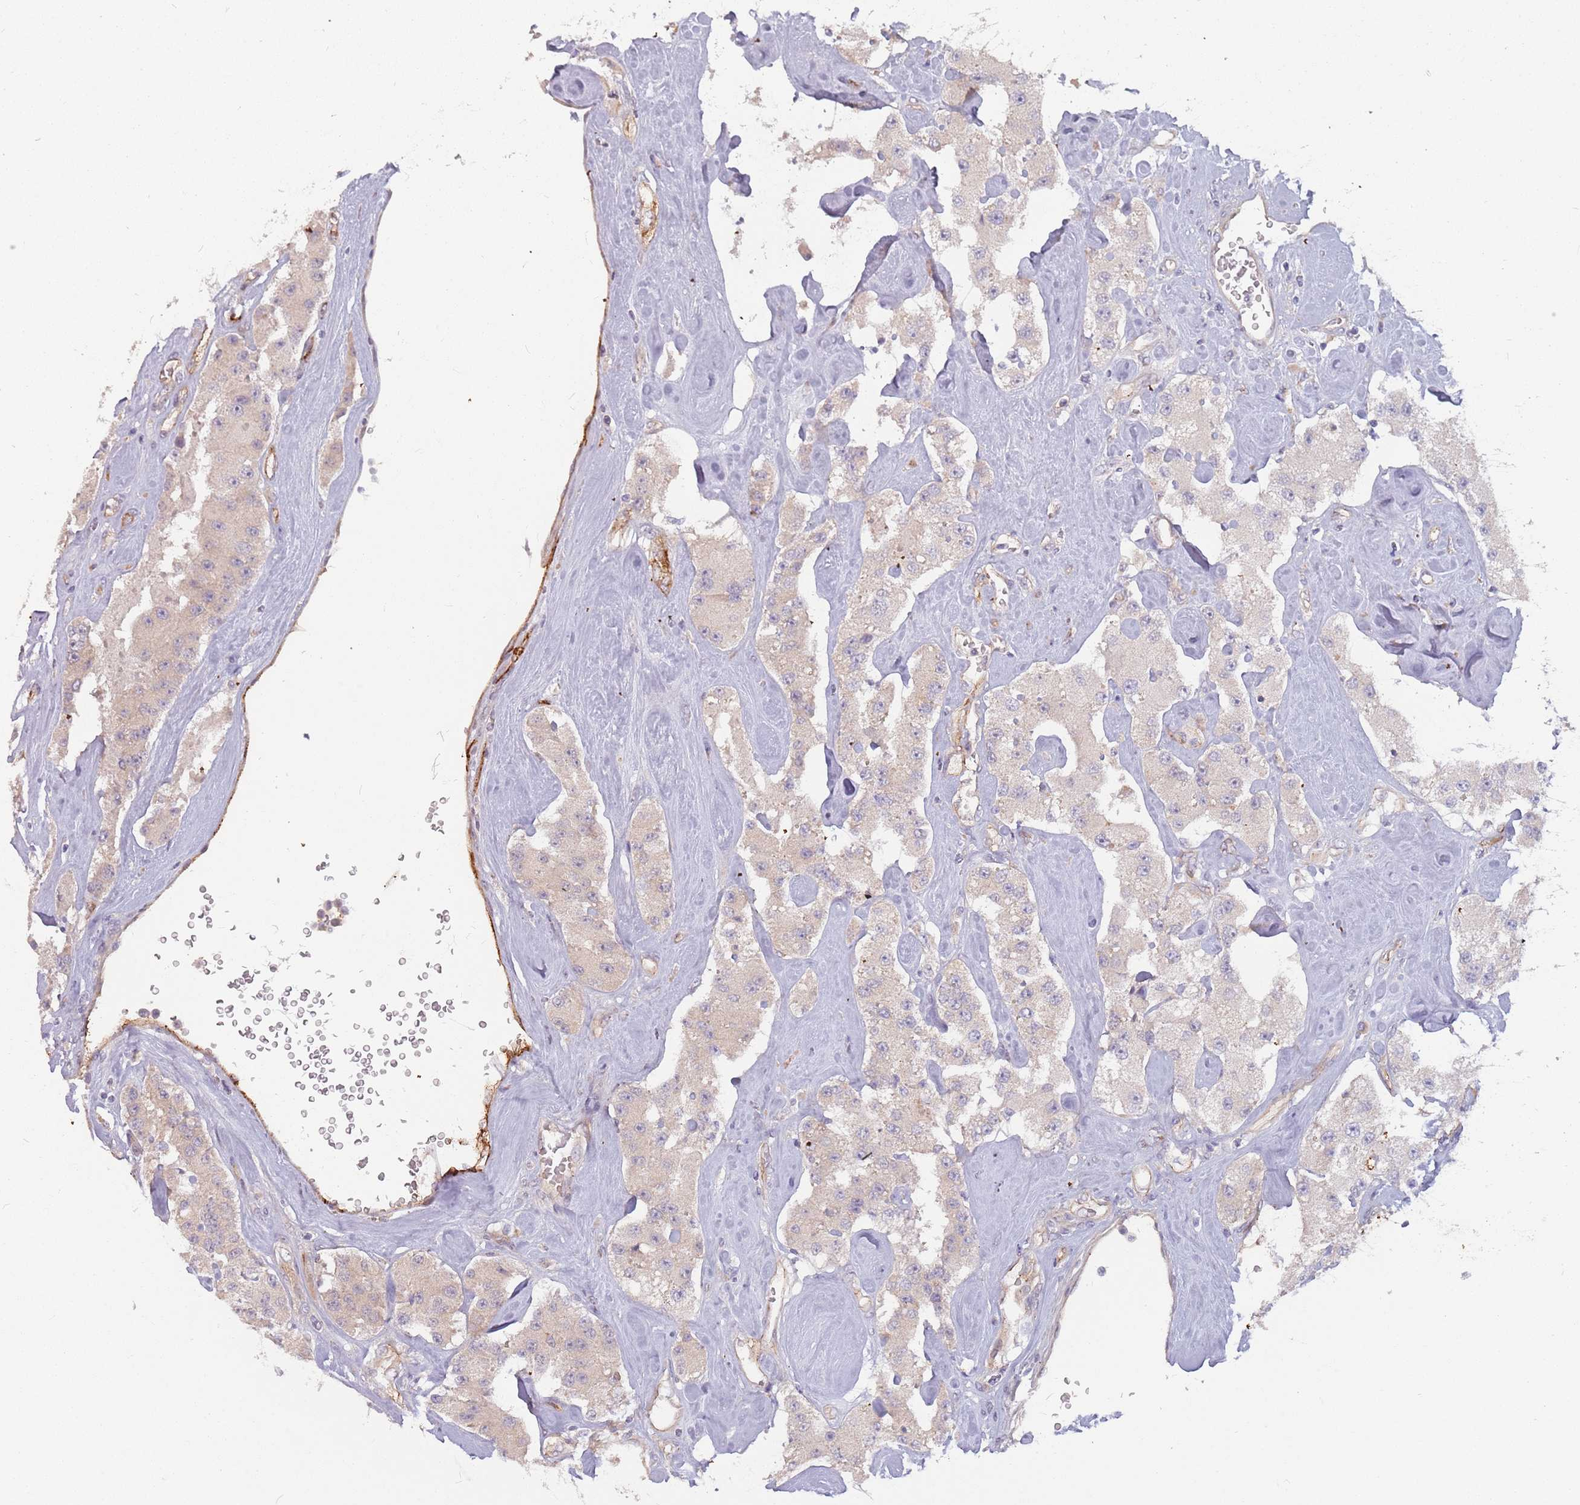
{"staining": {"intensity": "negative", "quantity": "none", "location": "none"}, "tissue": "carcinoid", "cell_type": "Tumor cells", "image_type": "cancer", "snomed": [{"axis": "morphology", "description": "Carcinoid, malignant, NOS"}, {"axis": "topography", "description": "Pancreas"}], "caption": "A histopathology image of human carcinoid is negative for staining in tumor cells.", "gene": "SAV1", "patient": {"sex": "male", "age": 41}}